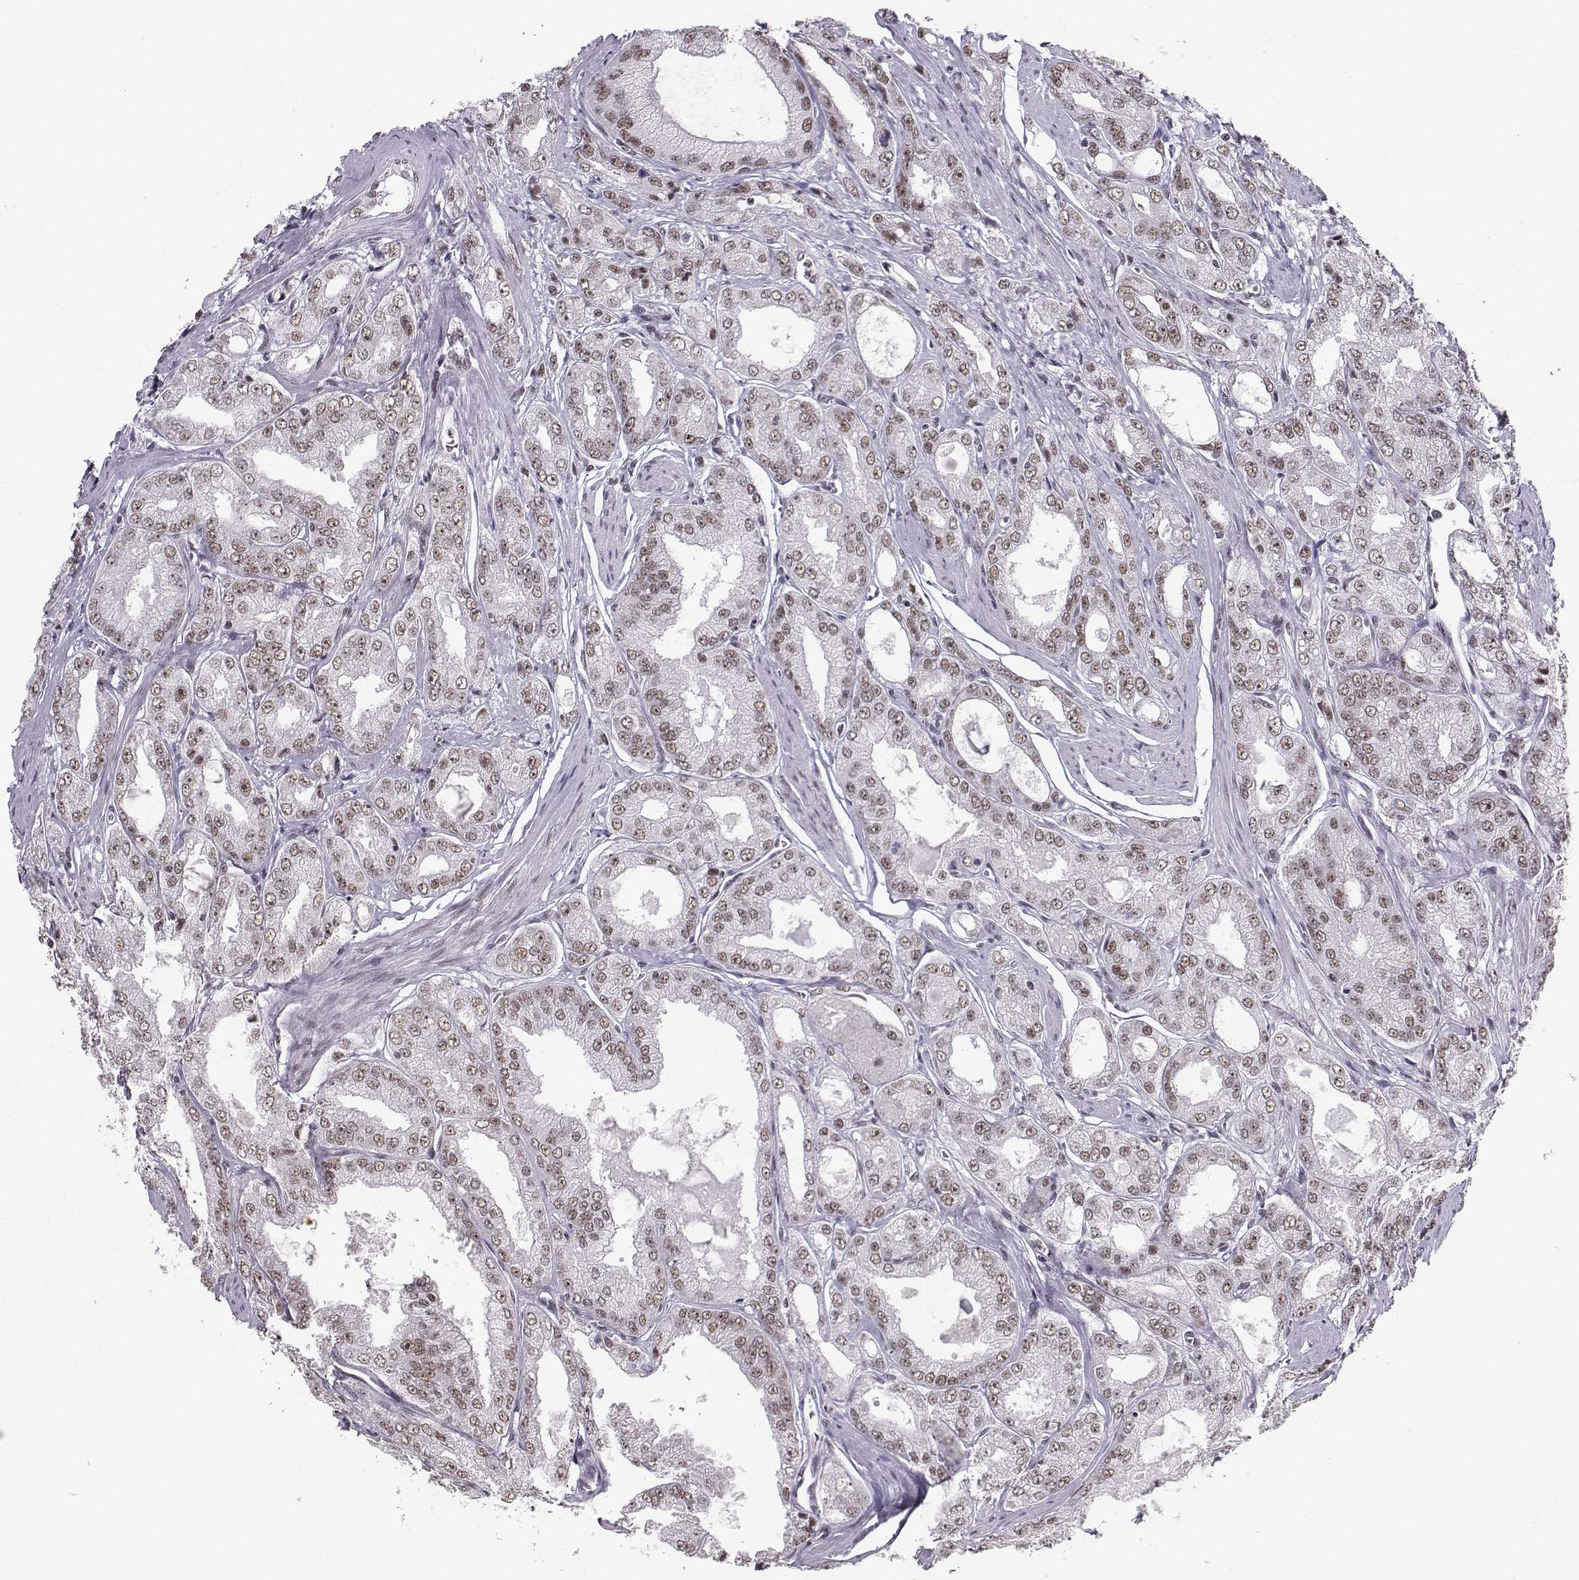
{"staining": {"intensity": "weak", "quantity": ">75%", "location": "nuclear"}, "tissue": "prostate cancer", "cell_type": "Tumor cells", "image_type": "cancer", "snomed": [{"axis": "morphology", "description": "Adenocarcinoma, NOS"}, {"axis": "morphology", "description": "Adenocarcinoma, High grade"}, {"axis": "topography", "description": "Prostate"}], "caption": "Immunohistochemistry (DAB (3,3'-diaminobenzidine)) staining of human prostate cancer (adenocarcinoma) displays weak nuclear protein staining in about >75% of tumor cells. The protein is stained brown, and the nuclei are stained in blue (DAB IHC with brightfield microscopy, high magnification).", "gene": "SNRPB2", "patient": {"sex": "male", "age": 70}}